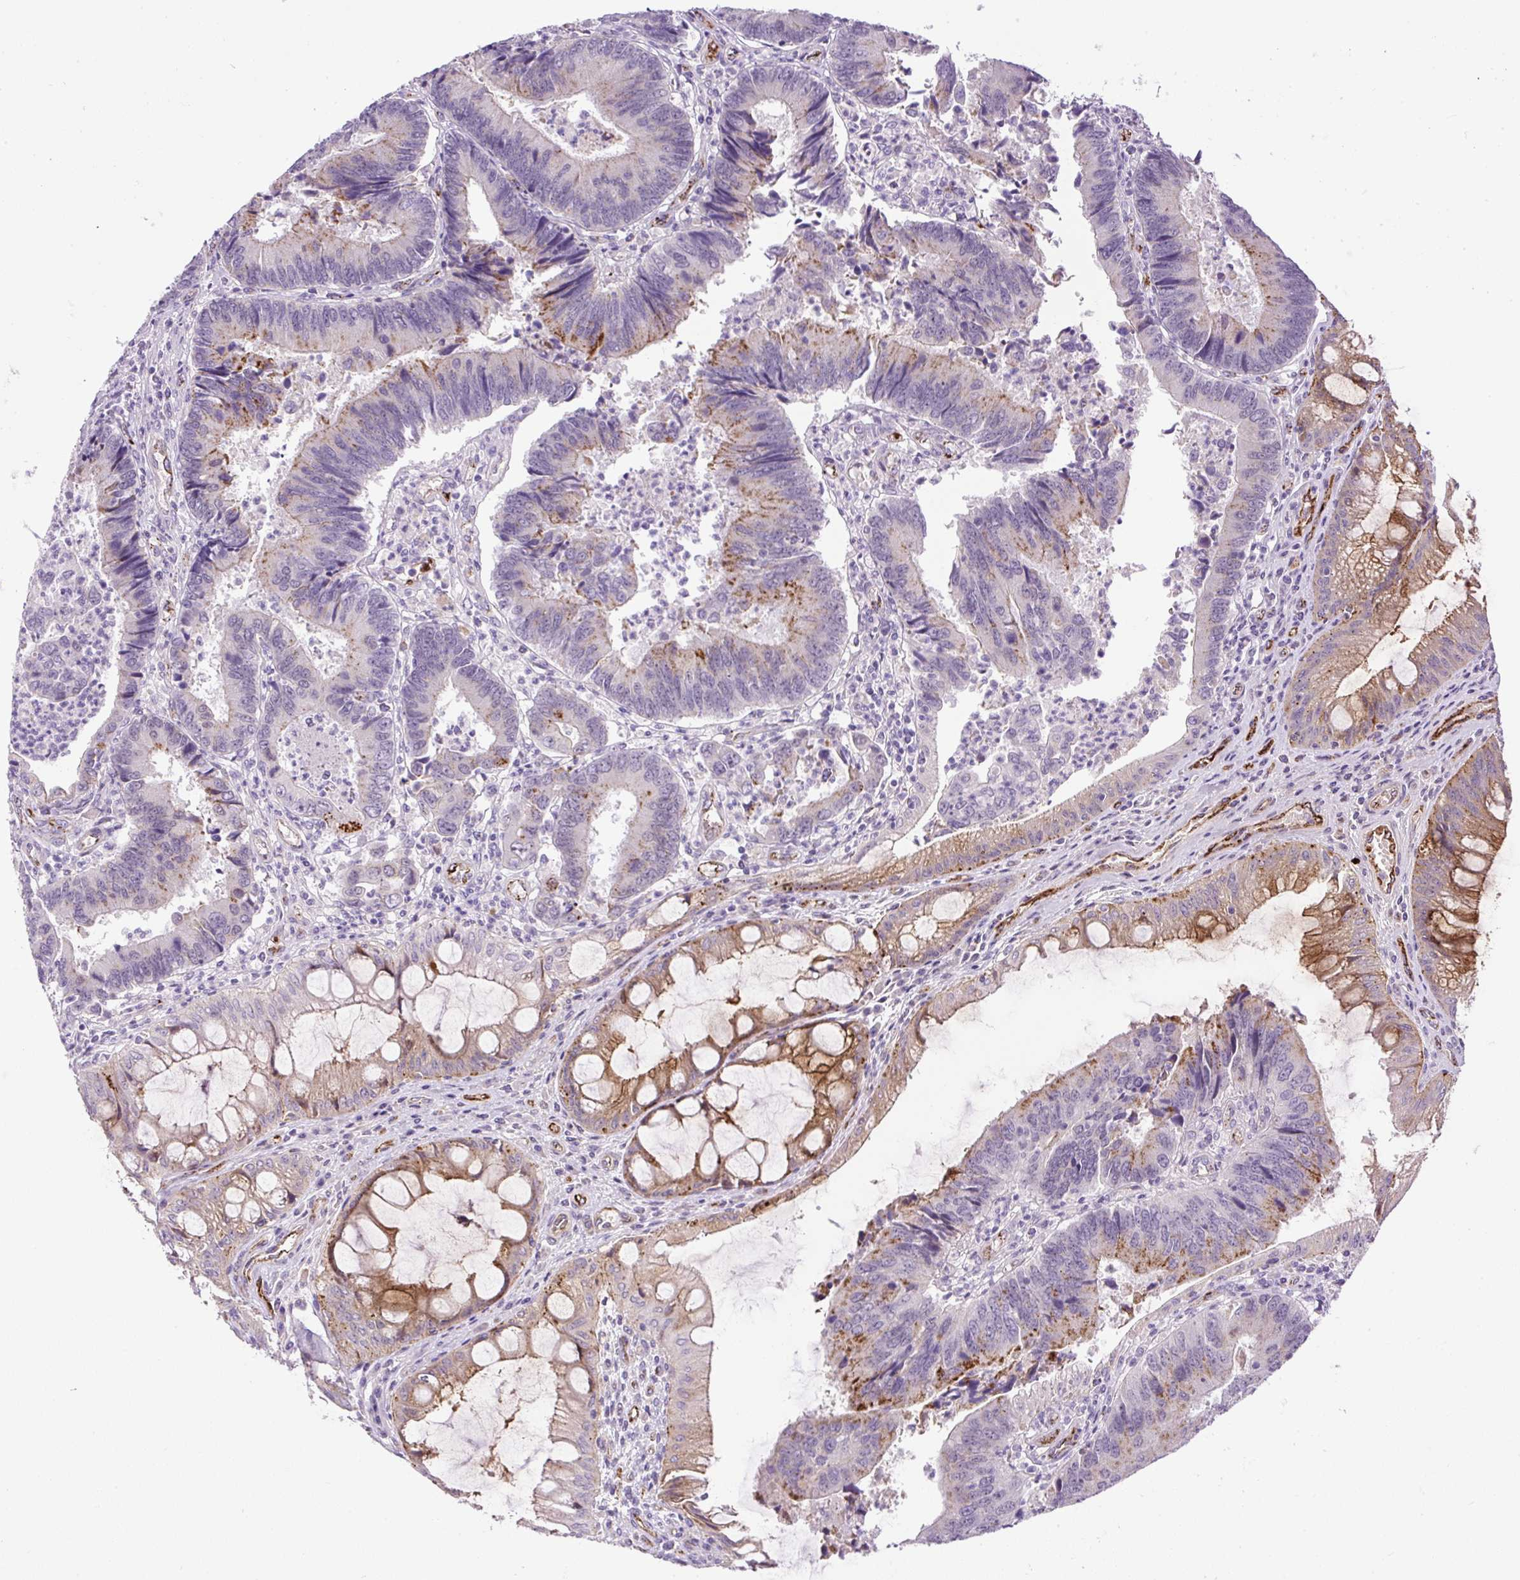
{"staining": {"intensity": "moderate", "quantity": "<25%", "location": "cytoplasmic/membranous"}, "tissue": "colorectal cancer", "cell_type": "Tumor cells", "image_type": "cancer", "snomed": [{"axis": "morphology", "description": "Adenocarcinoma, NOS"}, {"axis": "topography", "description": "Colon"}], "caption": "This image demonstrates immunohistochemistry staining of colorectal cancer (adenocarcinoma), with low moderate cytoplasmic/membranous positivity in approximately <25% of tumor cells.", "gene": "LEFTY2", "patient": {"sex": "female", "age": 67}}